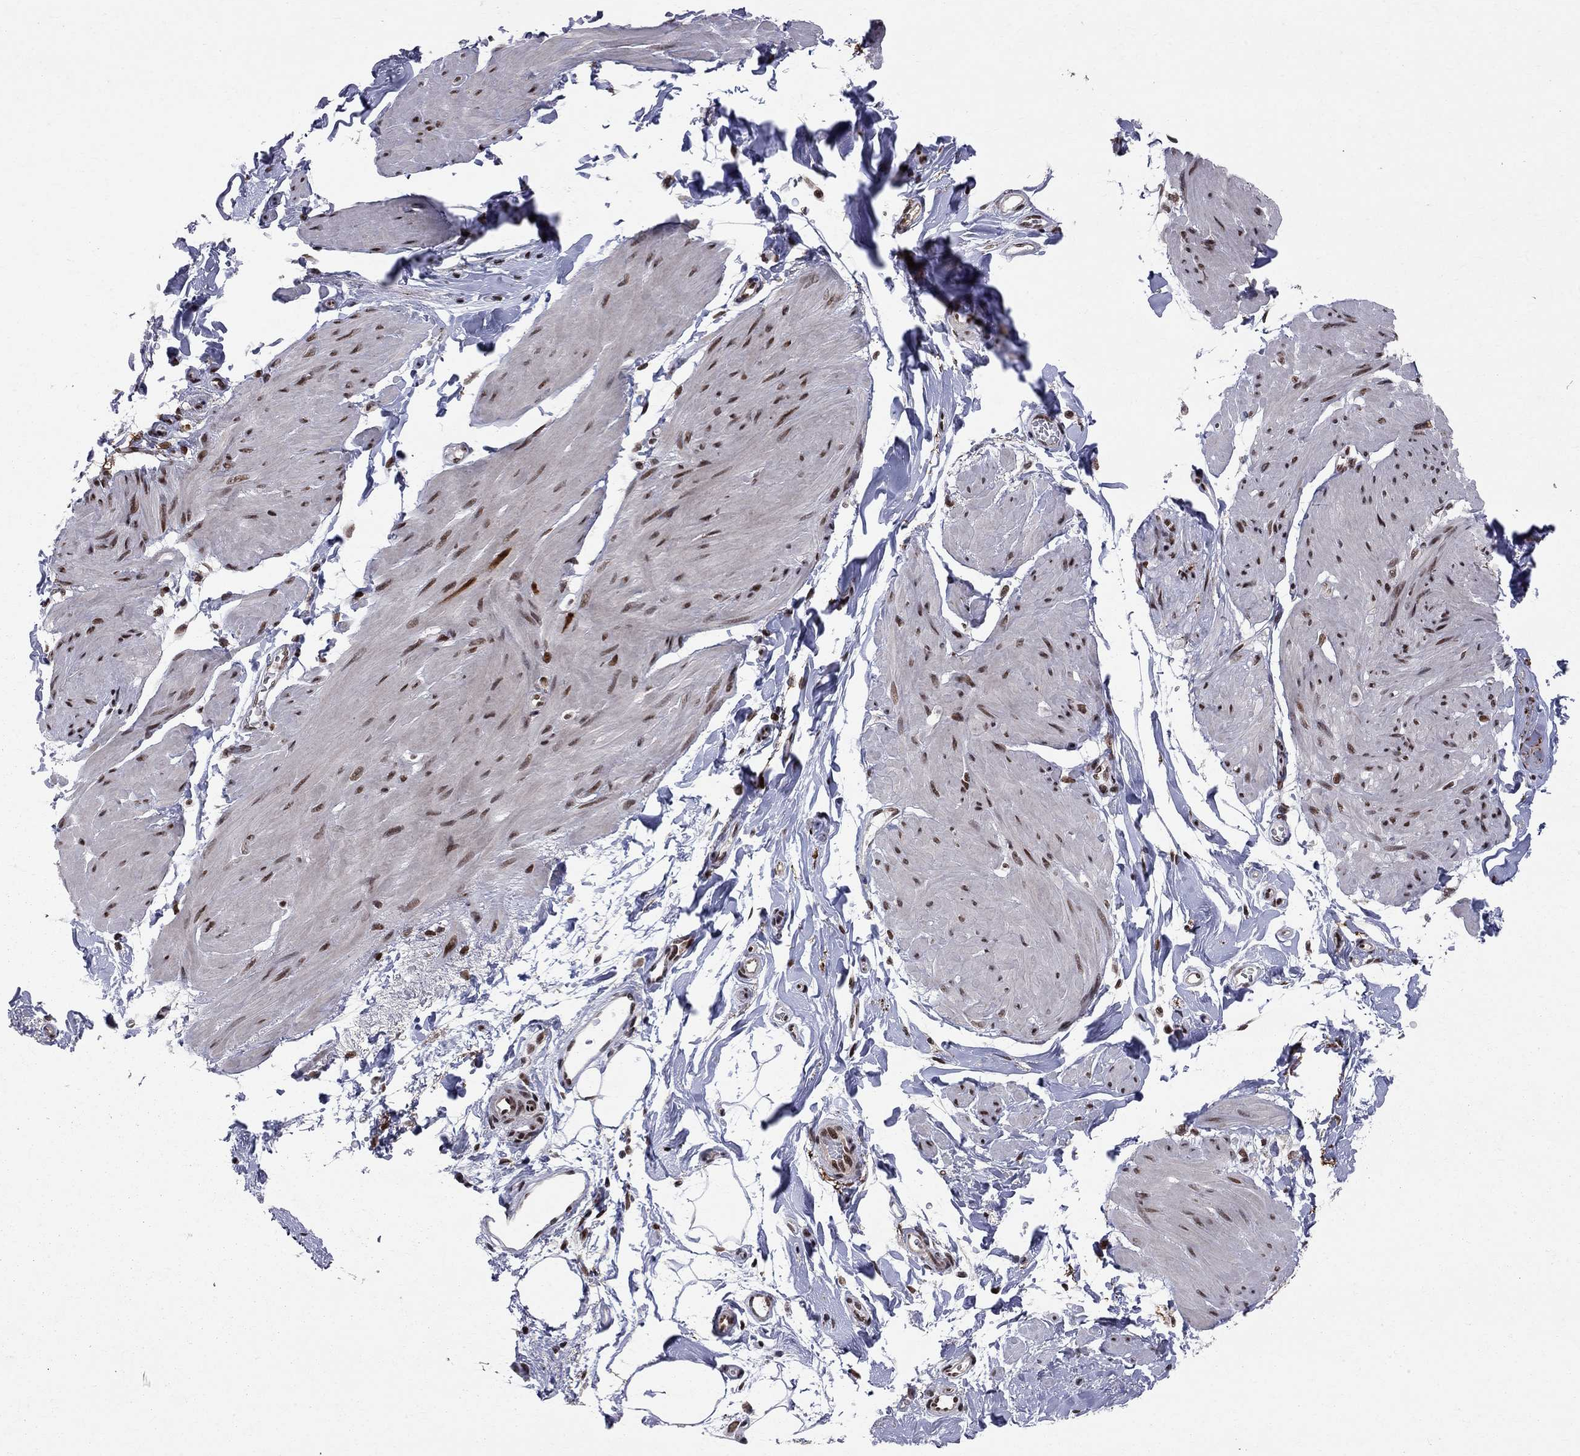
{"staining": {"intensity": "strong", "quantity": "25%-75%", "location": "nuclear"}, "tissue": "smooth muscle", "cell_type": "Smooth muscle cells", "image_type": "normal", "snomed": [{"axis": "morphology", "description": "Normal tissue, NOS"}, {"axis": "topography", "description": "Adipose tissue"}, {"axis": "topography", "description": "Smooth muscle"}, {"axis": "topography", "description": "Peripheral nerve tissue"}], "caption": "Smooth muscle cells exhibit strong nuclear expression in about 25%-75% of cells in normal smooth muscle. (Stains: DAB in brown, nuclei in blue, Microscopy: brightfield microscopy at high magnification).", "gene": "SAP30L", "patient": {"sex": "male", "age": 83}}